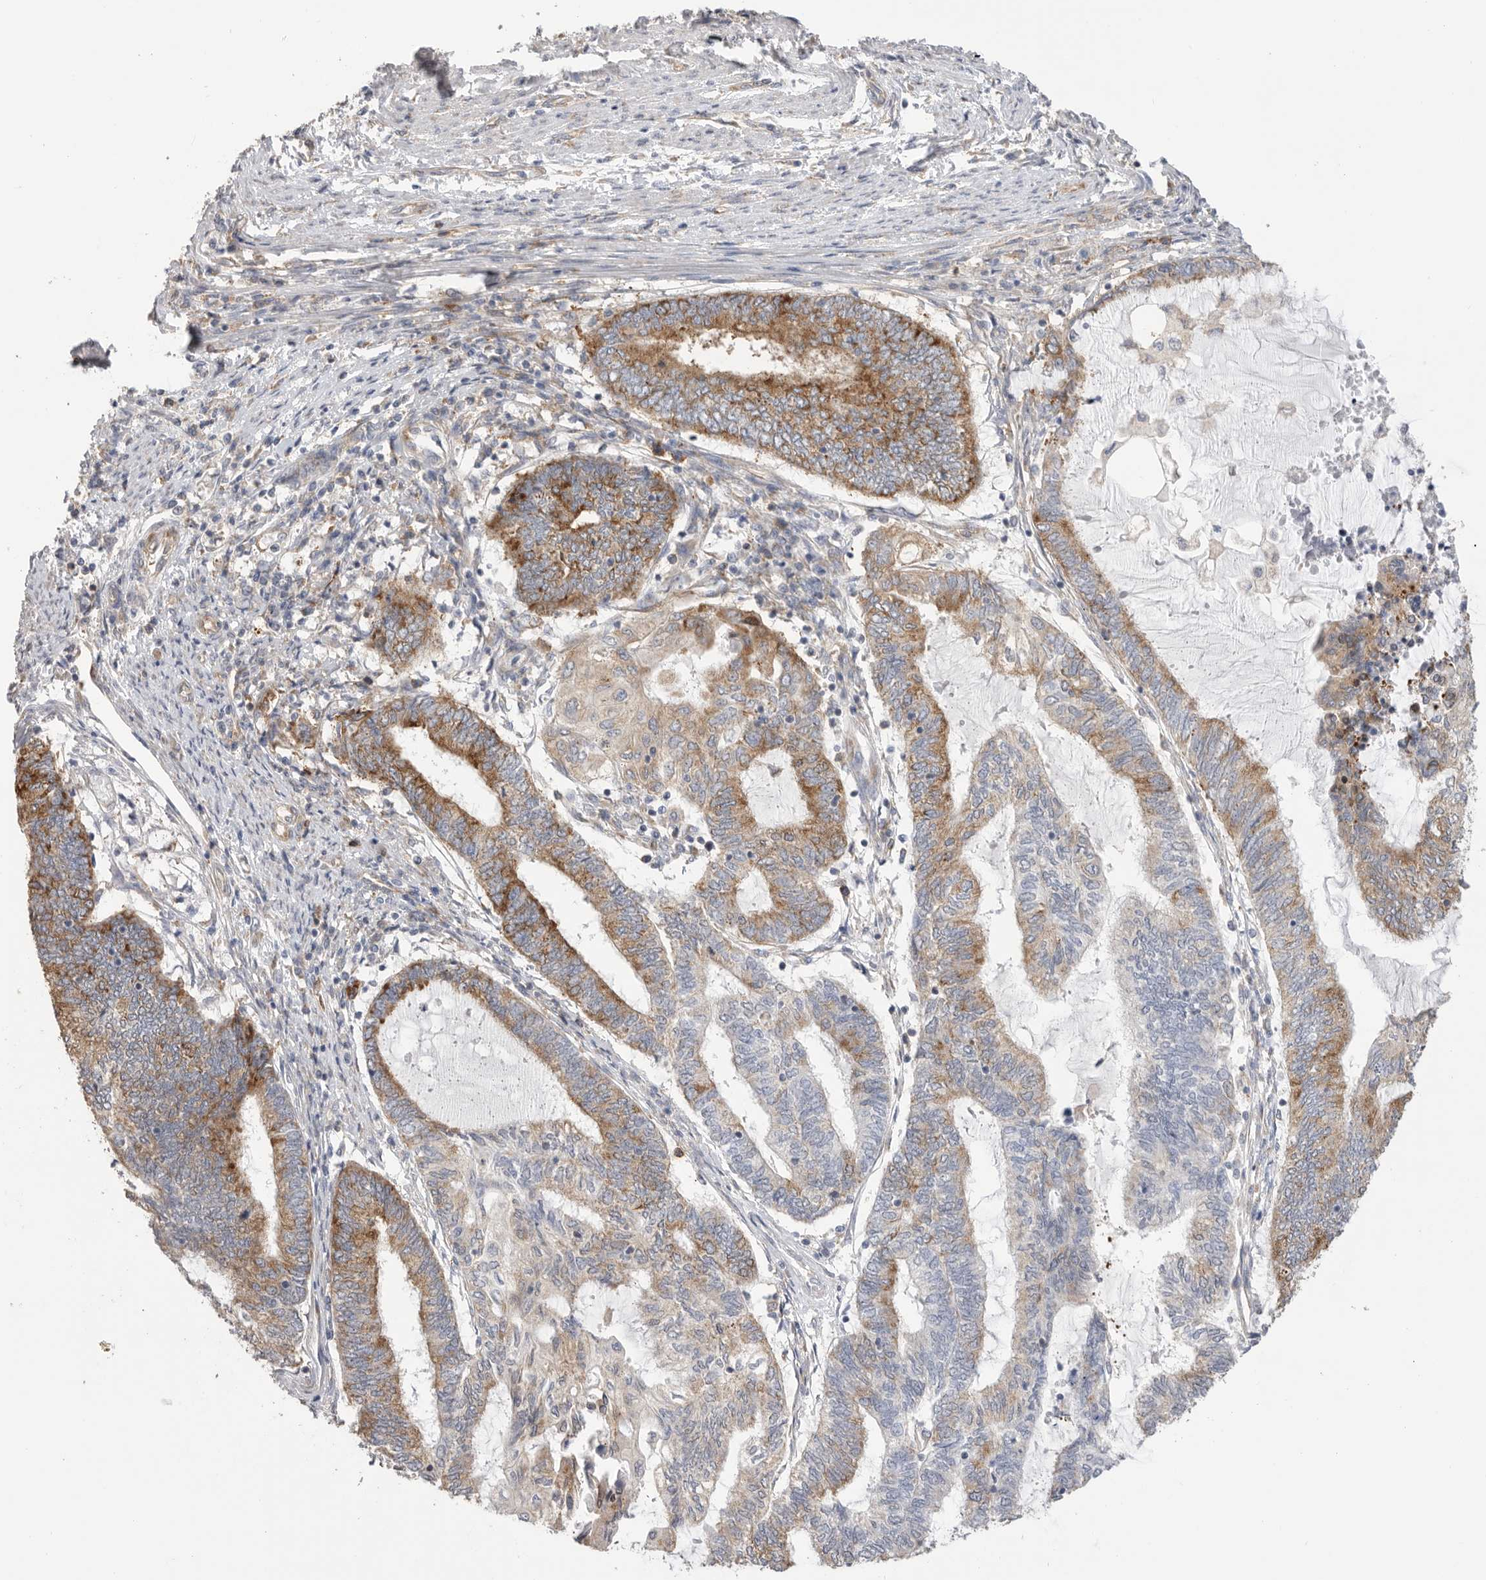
{"staining": {"intensity": "moderate", "quantity": ">75%", "location": "cytoplasmic/membranous"}, "tissue": "endometrial cancer", "cell_type": "Tumor cells", "image_type": "cancer", "snomed": [{"axis": "morphology", "description": "Adenocarcinoma, NOS"}, {"axis": "topography", "description": "Uterus"}, {"axis": "topography", "description": "Endometrium"}], "caption": "A brown stain labels moderate cytoplasmic/membranous expression of a protein in endometrial cancer (adenocarcinoma) tumor cells.", "gene": "SERBP1", "patient": {"sex": "female", "age": 70}}